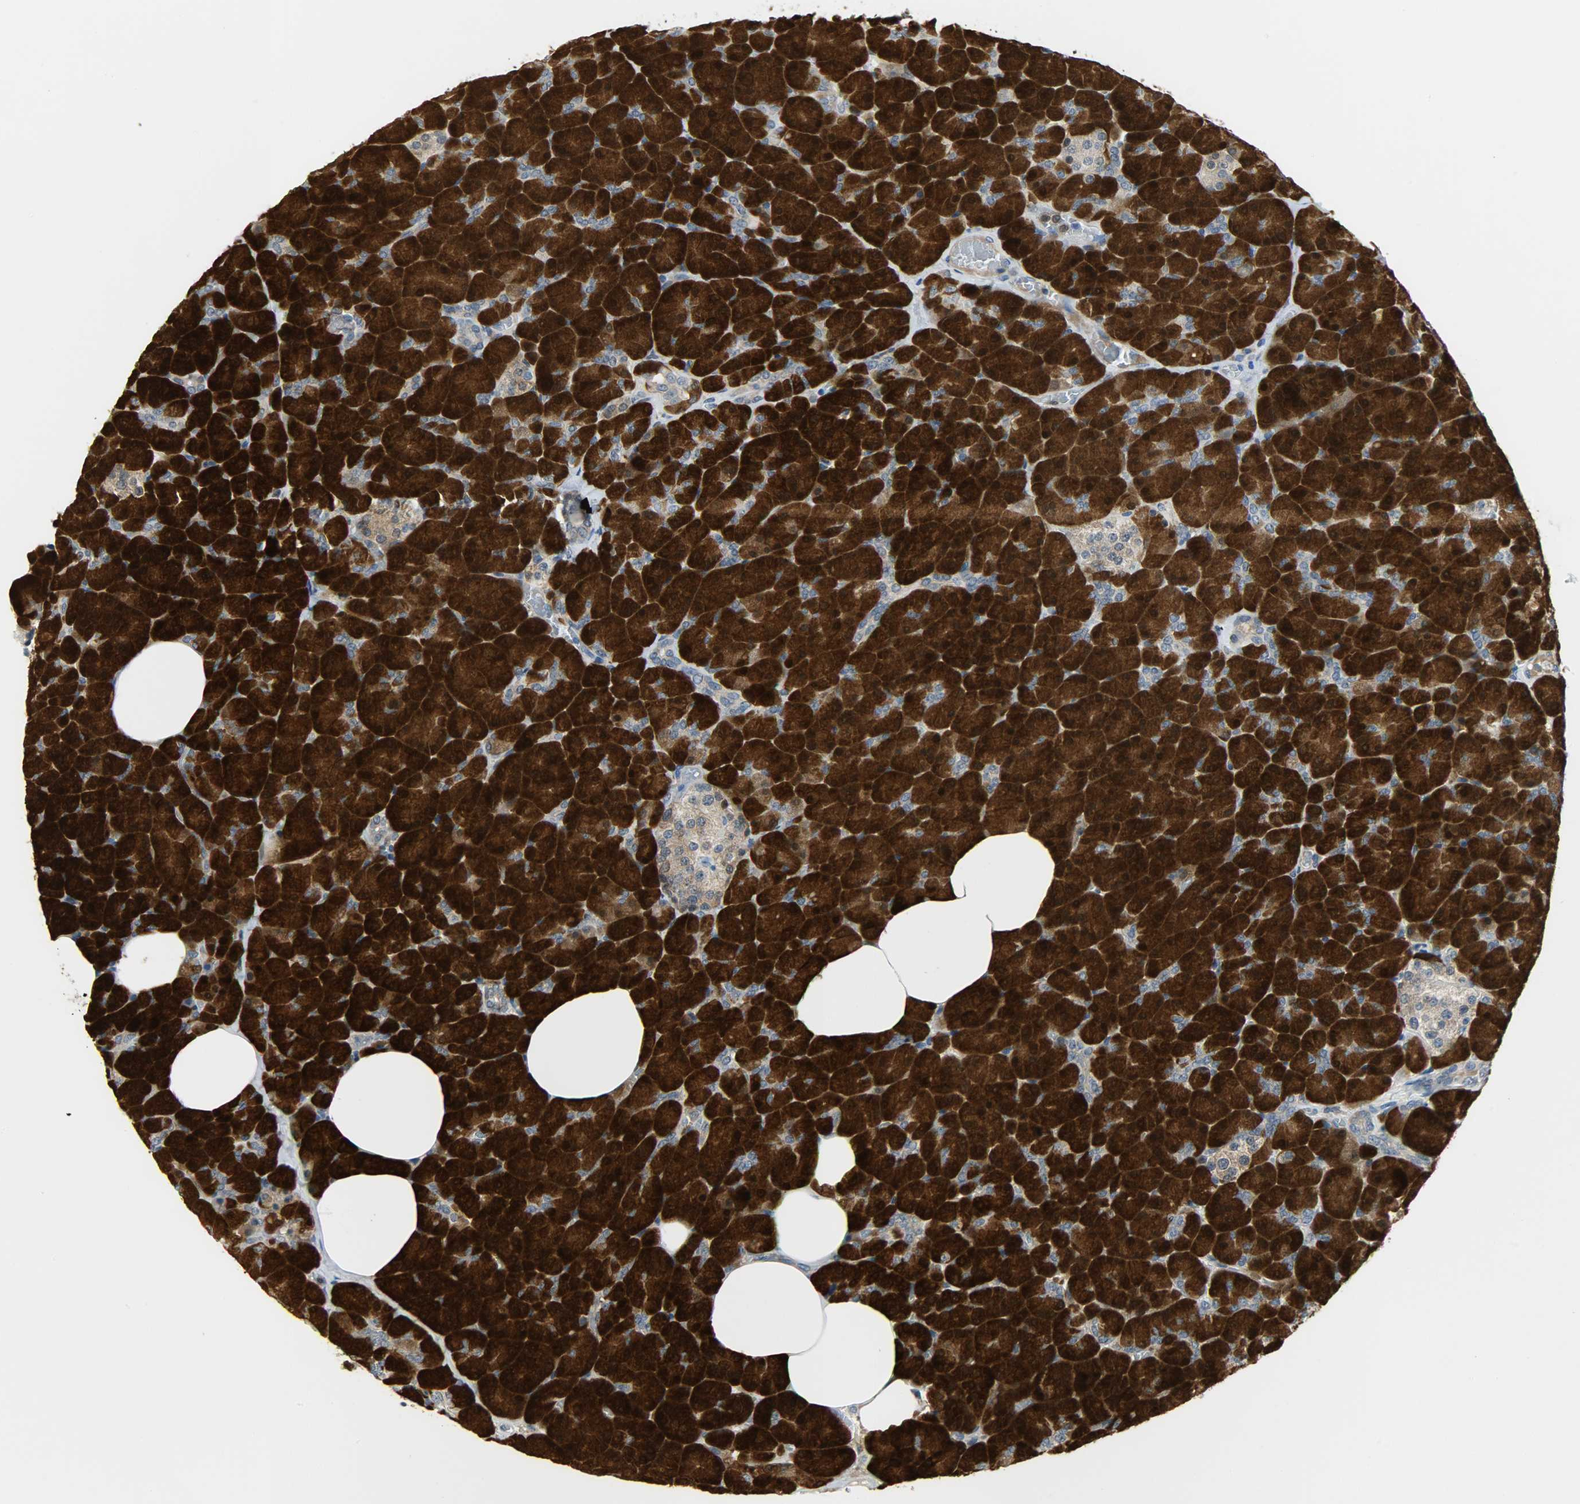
{"staining": {"intensity": "strong", "quantity": ">75%", "location": "cytoplasmic/membranous,nuclear"}, "tissue": "pancreas", "cell_type": "Exocrine glandular cells", "image_type": "normal", "snomed": [{"axis": "morphology", "description": "Normal tissue, NOS"}, {"axis": "topography", "description": "Pancreas"}], "caption": "Normal pancreas was stained to show a protein in brown. There is high levels of strong cytoplasmic/membranous,nuclear staining in about >75% of exocrine glandular cells. (DAB IHC with brightfield microscopy, high magnification).", "gene": "EIF4EBP1", "patient": {"sex": "female", "age": 35}}